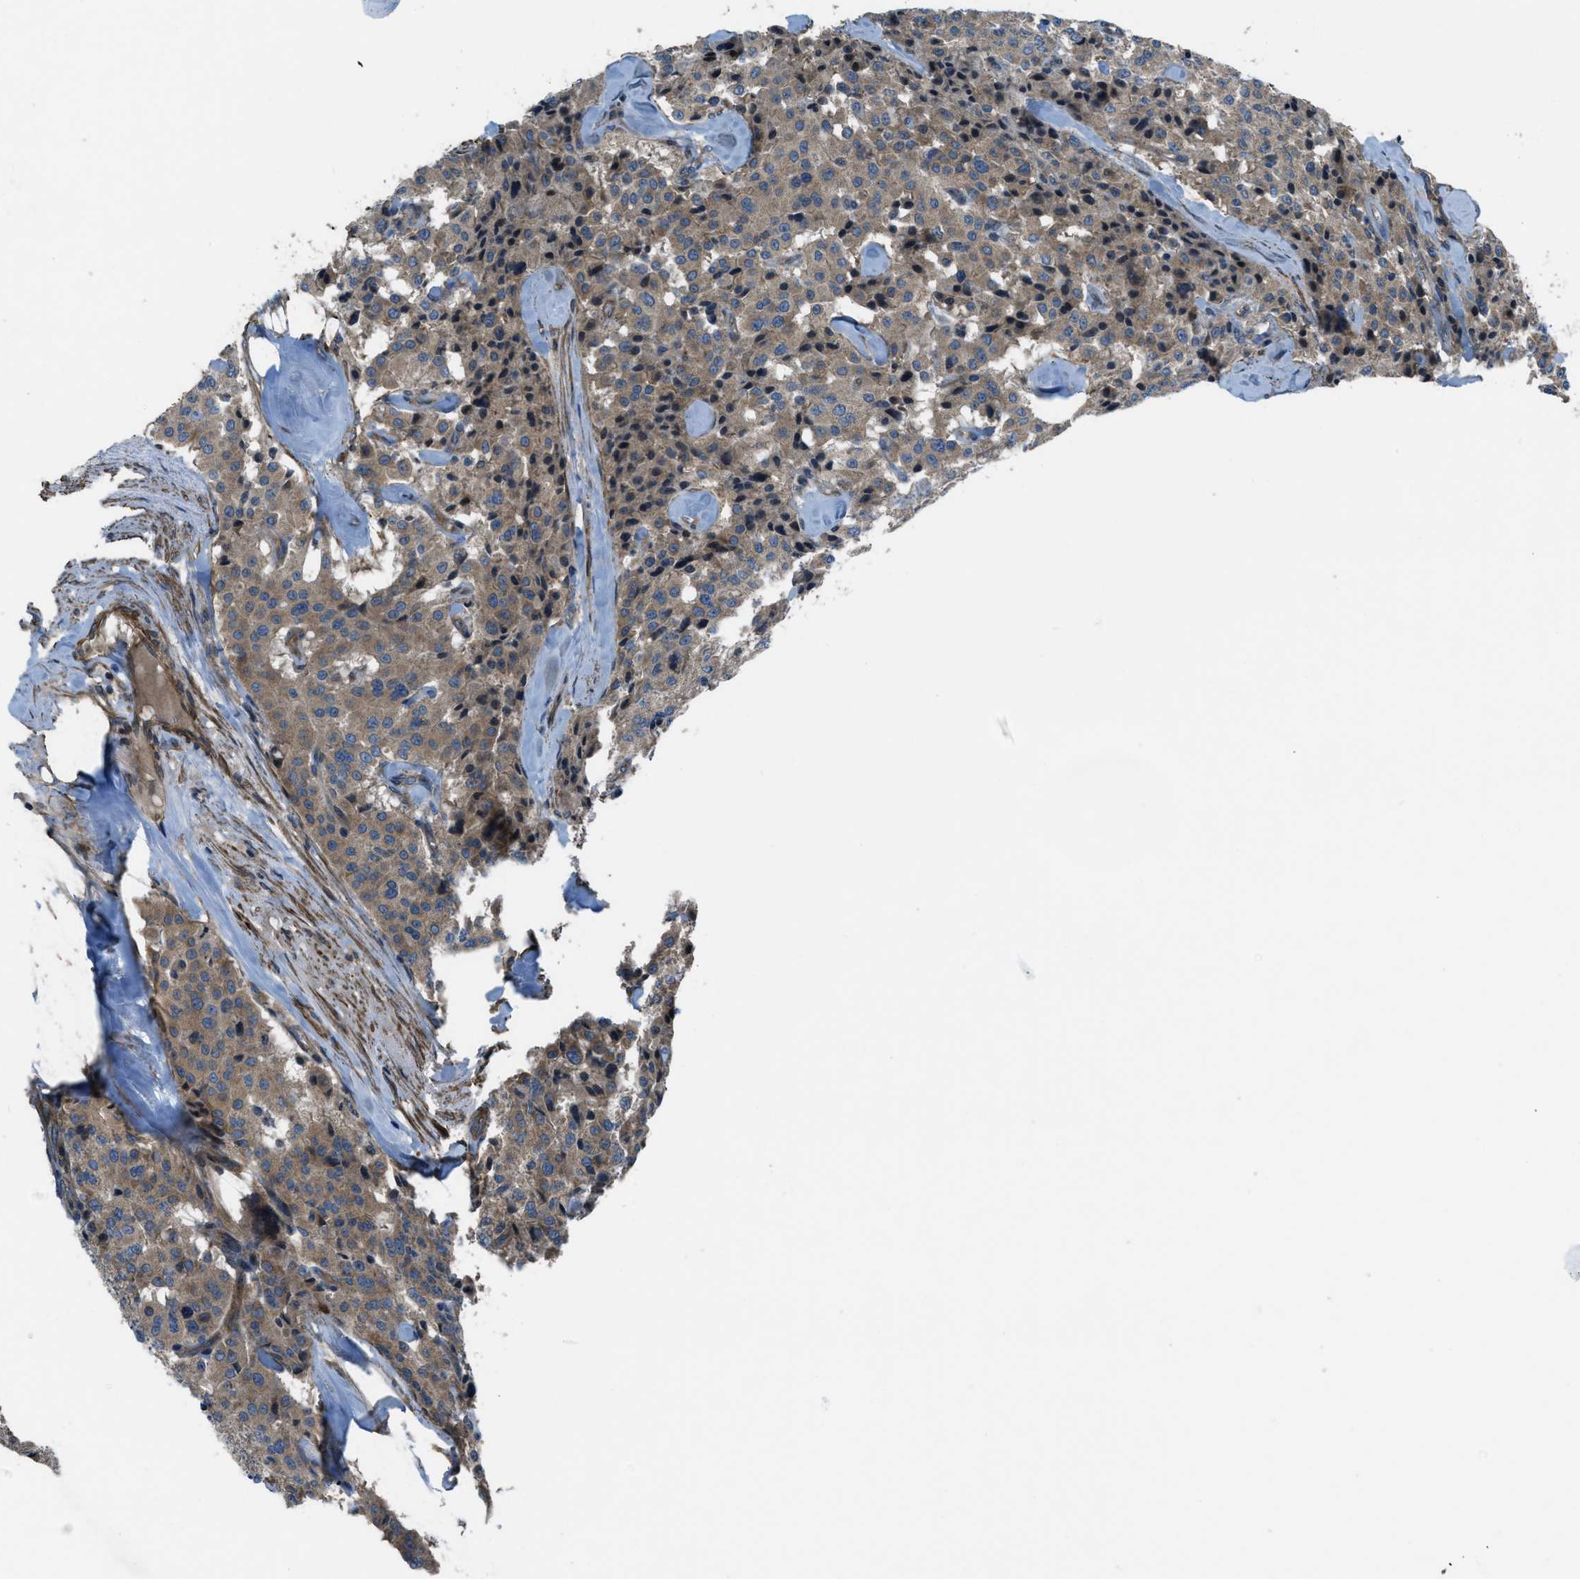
{"staining": {"intensity": "moderate", "quantity": ">75%", "location": "cytoplasmic/membranous"}, "tissue": "carcinoid", "cell_type": "Tumor cells", "image_type": "cancer", "snomed": [{"axis": "morphology", "description": "Carcinoid, malignant, NOS"}, {"axis": "topography", "description": "Lung"}], "caption": "Tumor cells exhibit medium levels of moderate cytoplasmic/membranous positivity in approximately >75% of cells in human malignant carcinoid. The staining is performed using DAB (3,3'-diaminobenzidine) brown chromogen to label protein expression. The nuclei are counter-stained blue using hematoxylin.", "gene": "VEZT", "patient": {"sex": "male", "age": 30}}